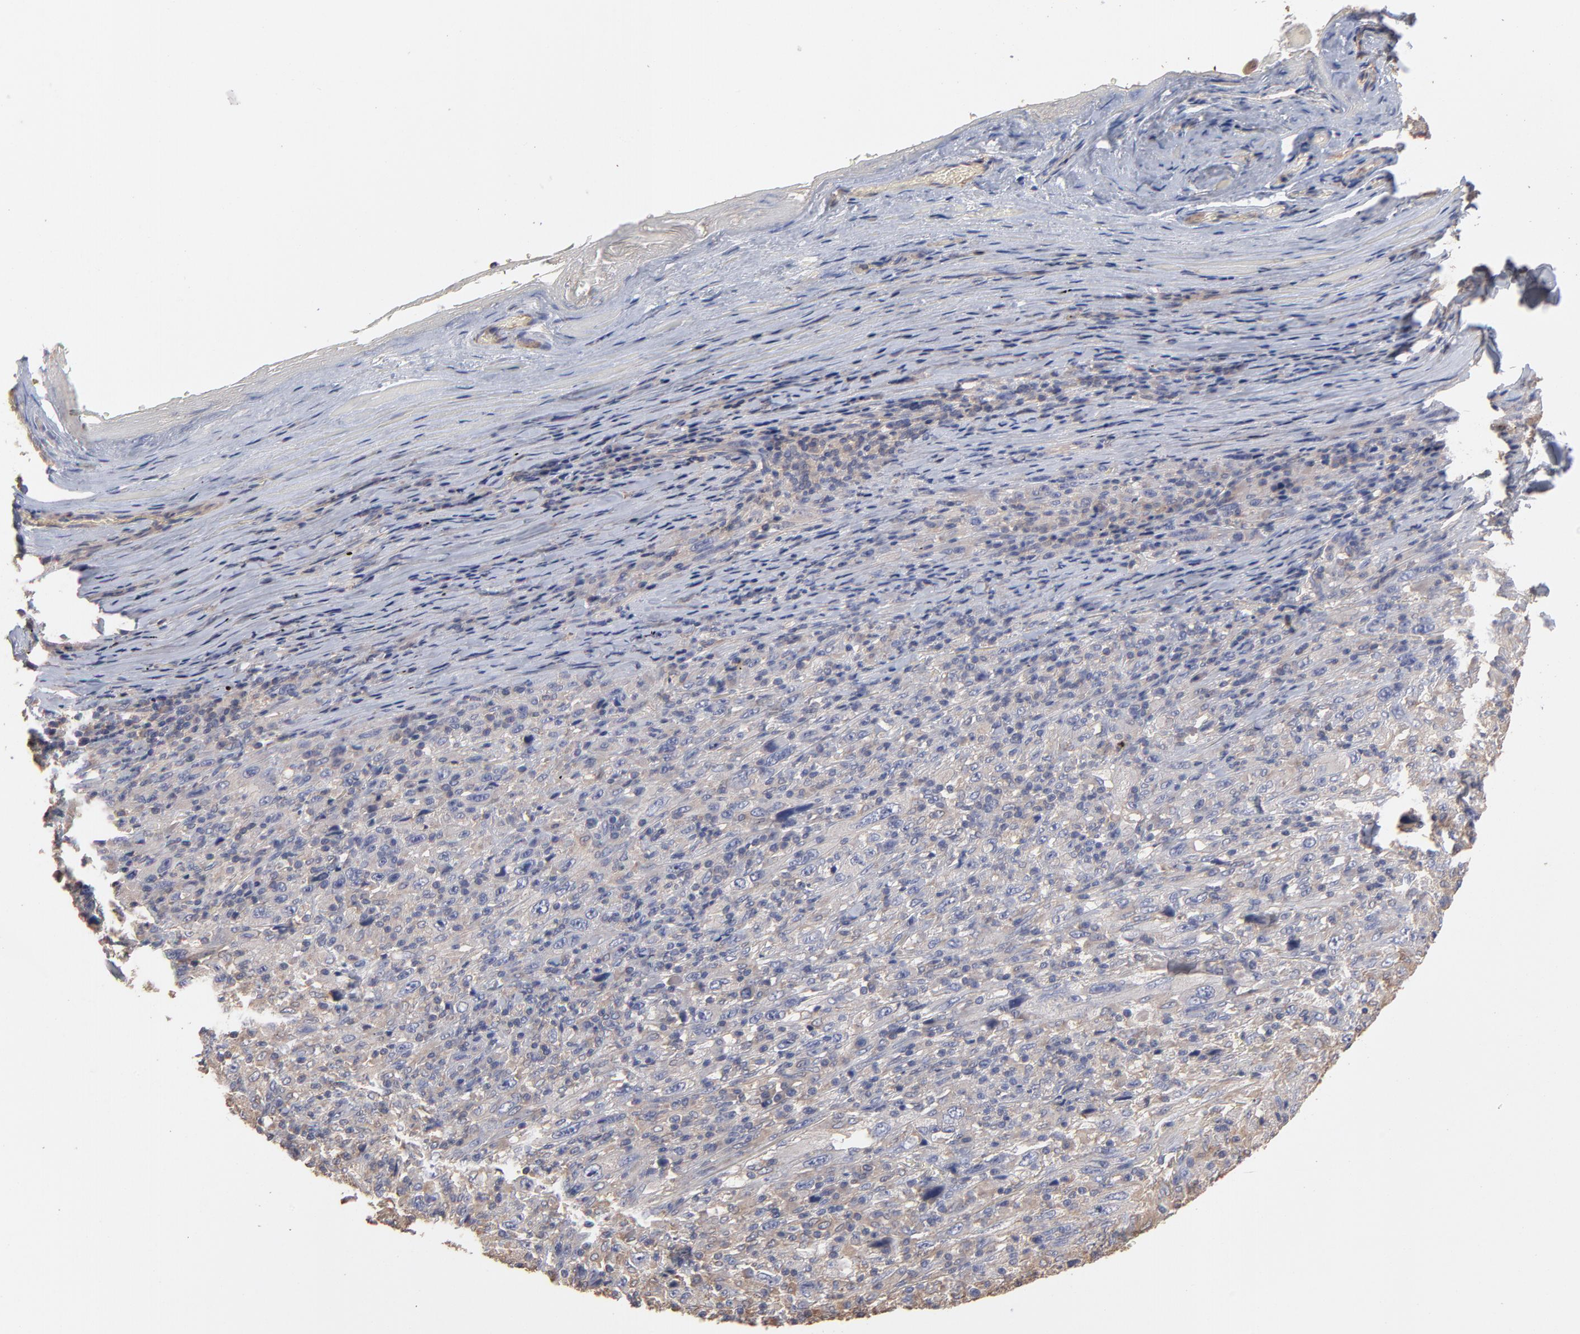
{"staining": {"intensity": "weak", "quantity": ">75%", "location": "cytoplasmic/membranous"}, "tissue": "melanoma", "cell_type": "Tumor cells", "image_type": "cancer", "snomed": [{"axis": "morphology", "description": "Malignant melanoma, Metastatic site"}, {"axis": "topography", "description": "Skin"}], "caption": "This histopathology image displays immunohistochemistry (IHC) staining of human malignant melanoma (metastatic site), with low weak cytoplasmic/membranous staining in about >75% of tumor cells.", "gene": "TANGO2", "patient": {"sex": "female", "age": 56}}